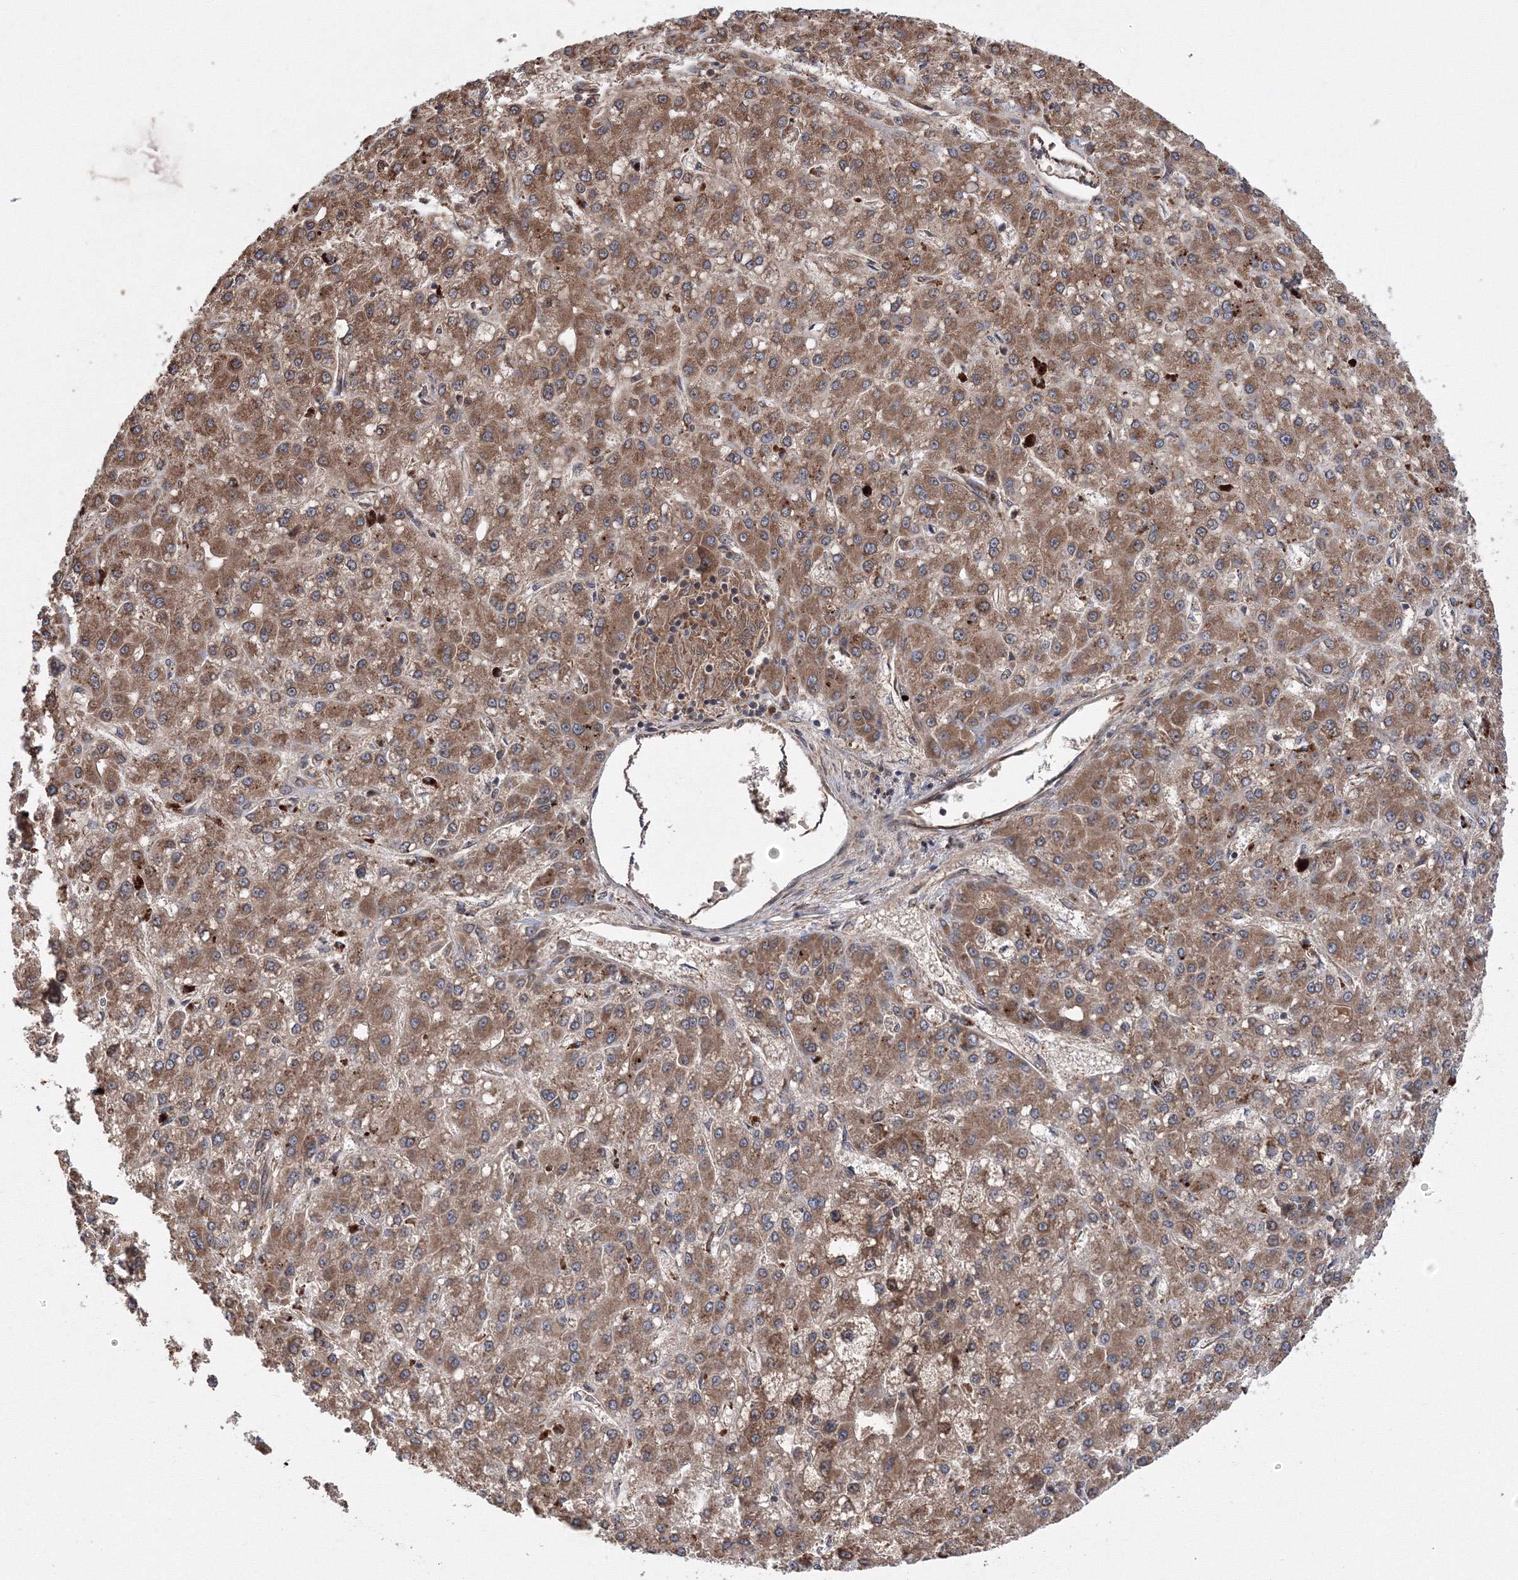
{"staining": {"intensity": "moderate", "quantity": ">75%", "location": "cytoplasmic/membranous"}, "tissue": "liver cancer", "cell_type": "Tumor cells", "image_type": "cancer", "snomed": [{"axis": "morphology", "description": "Carcinoma, Hepatocellular, NOS"}, {"axis": "topography", "description": "Liver"}], "caption": "The immunohistochemical stain highlights moderate cytoplasmic/membranous expression in tumor cells of liver hepatocellular carcinoma tissue.", "gene": "ATG3", "patient": {"sex": "male", "age": 67}}